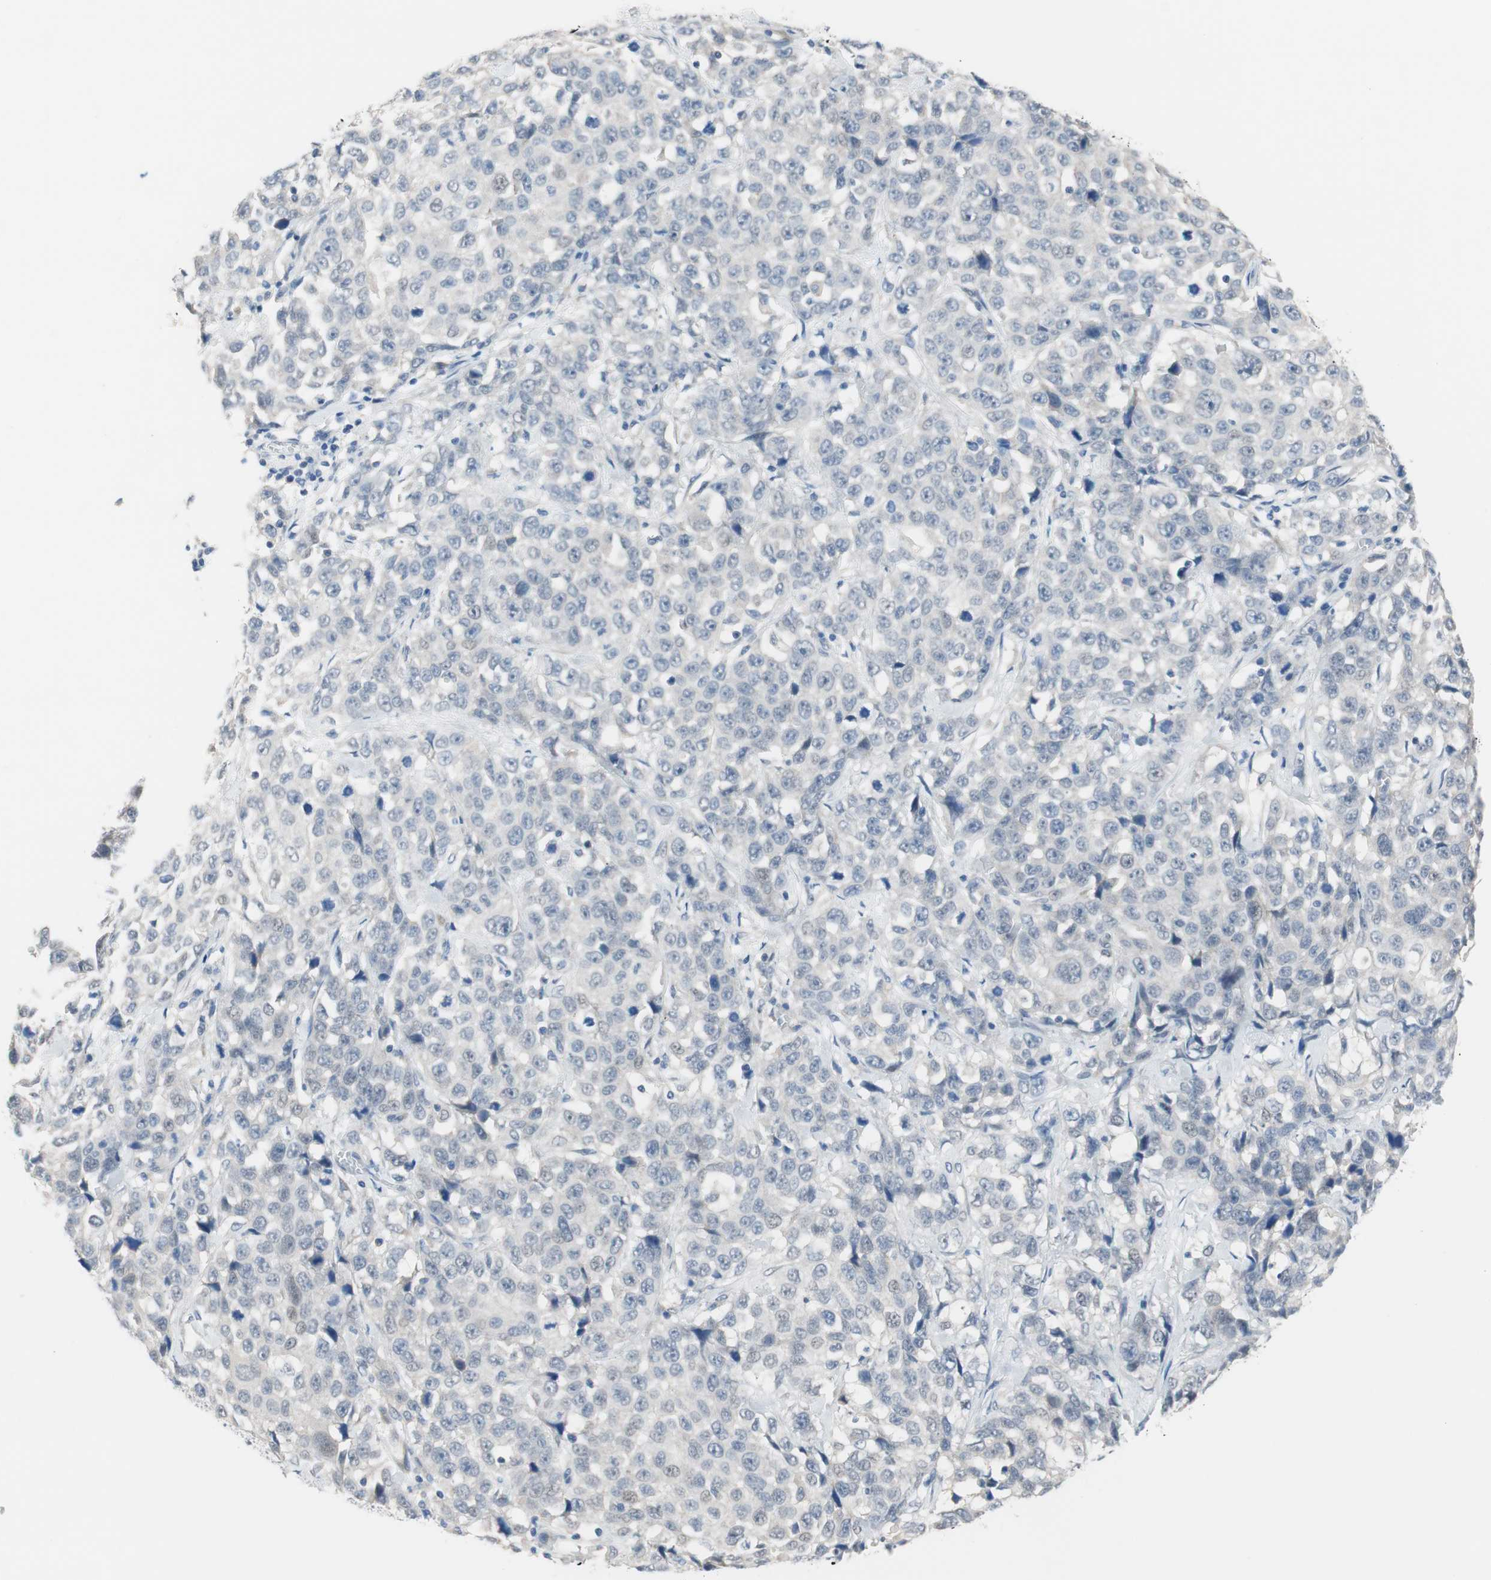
{"staining": {"intensity": "negative", "quantity": "none", "location": "none"}, "tissue": "stomach cancer", "cell_type": "Tumor cells", "image_type": "cancer", "snomed": [{"axis": "morphology", "description": "Normal tissue, NOS"}, {"axis": "morphology", "description": "Adenocarcinoma, NOS"}, {"axis": "topography", "description": "Stomach"}], "caption": "An immunohistochemistry (IHC) image of adenocarcinoma (stomach) is shown. There is no staining in tumor cells of adenocarcinoma (stomach).", "gene": "GRHL1", "patient": {"sex": "male", "age": 48}}